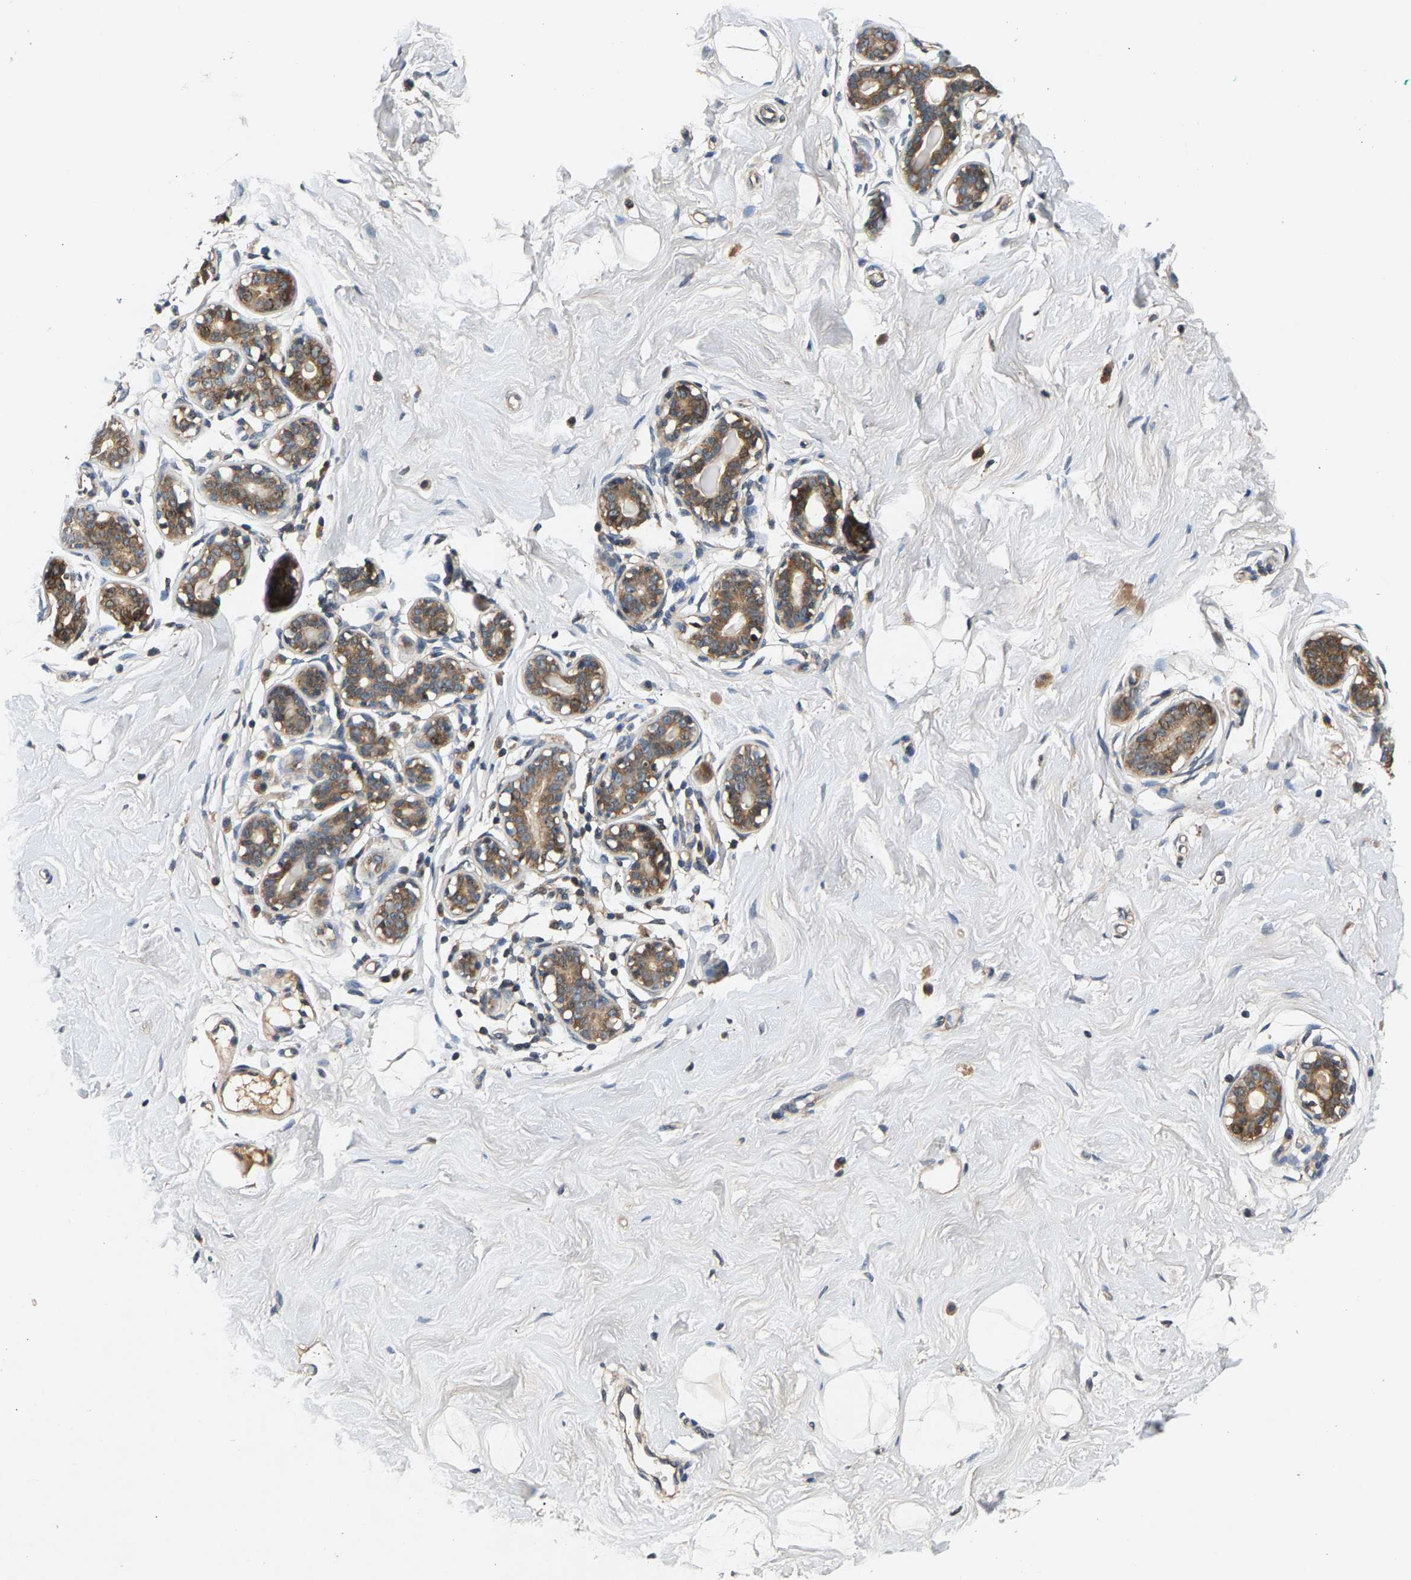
{"staining": {"intensity": "moderate", "quantity": ">75%", "location": "cytoplasmic/membranous"}, "tissue": "breast", "cell_type": "Adipocytes", "image_type": "normal", "snomed": [{"axis": "morphology", "description": "Normal tissue, NOS"}, {"axis": "topography", "description": "Breast"}], "caption": "Unremarkable breast exhibits moderate cytoplasmic/membranous staining in approximately >75% of adipocytes, visualized by immunohistochemistry. (DAB = brown stain, brightfield microscopy at high magnification).", "gene": "FAM78A", "patient": {"sex": "female", "age": 23}}